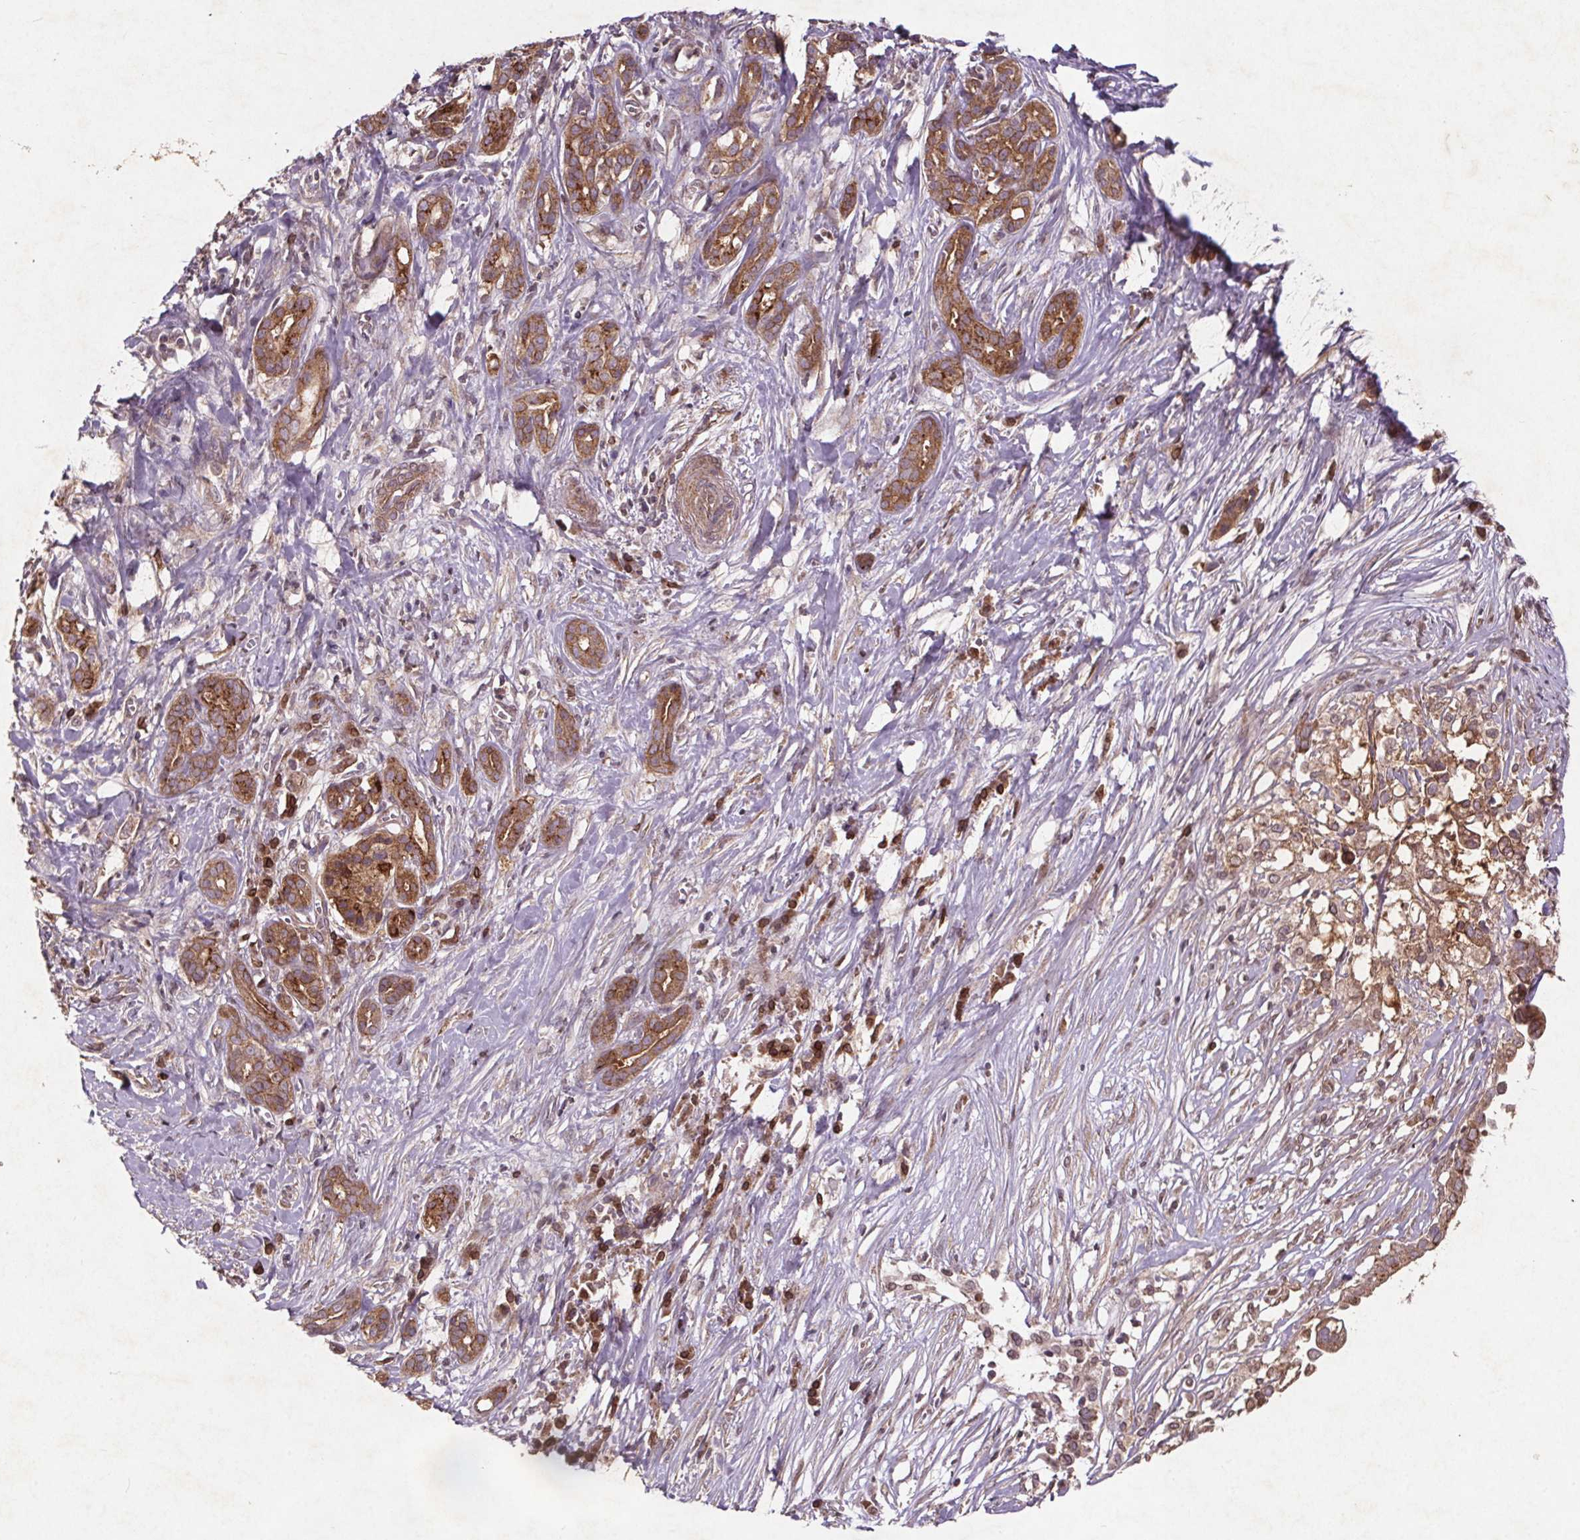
{"staining": {"intensity": "strong", "quantity": ">75%", "location": "cytoplasmic/membranous"}, "tissue": "pancreatic cancer", "cell_type": "Tumor cells", "image_type": "cancer", "snomed": [{"axis": "morphology", "description": "Adenocarcinoma, NOS"}, {"axis": "topography", "description": "Pancreas"}], "caption": "Pancreatic cancer stained with IHC demonstrates strong cytoplasmic/membranous positivity in about >75% of tumor cells.", "gene": "STRN3", "patient": {"sex": "male", "age": 61}}